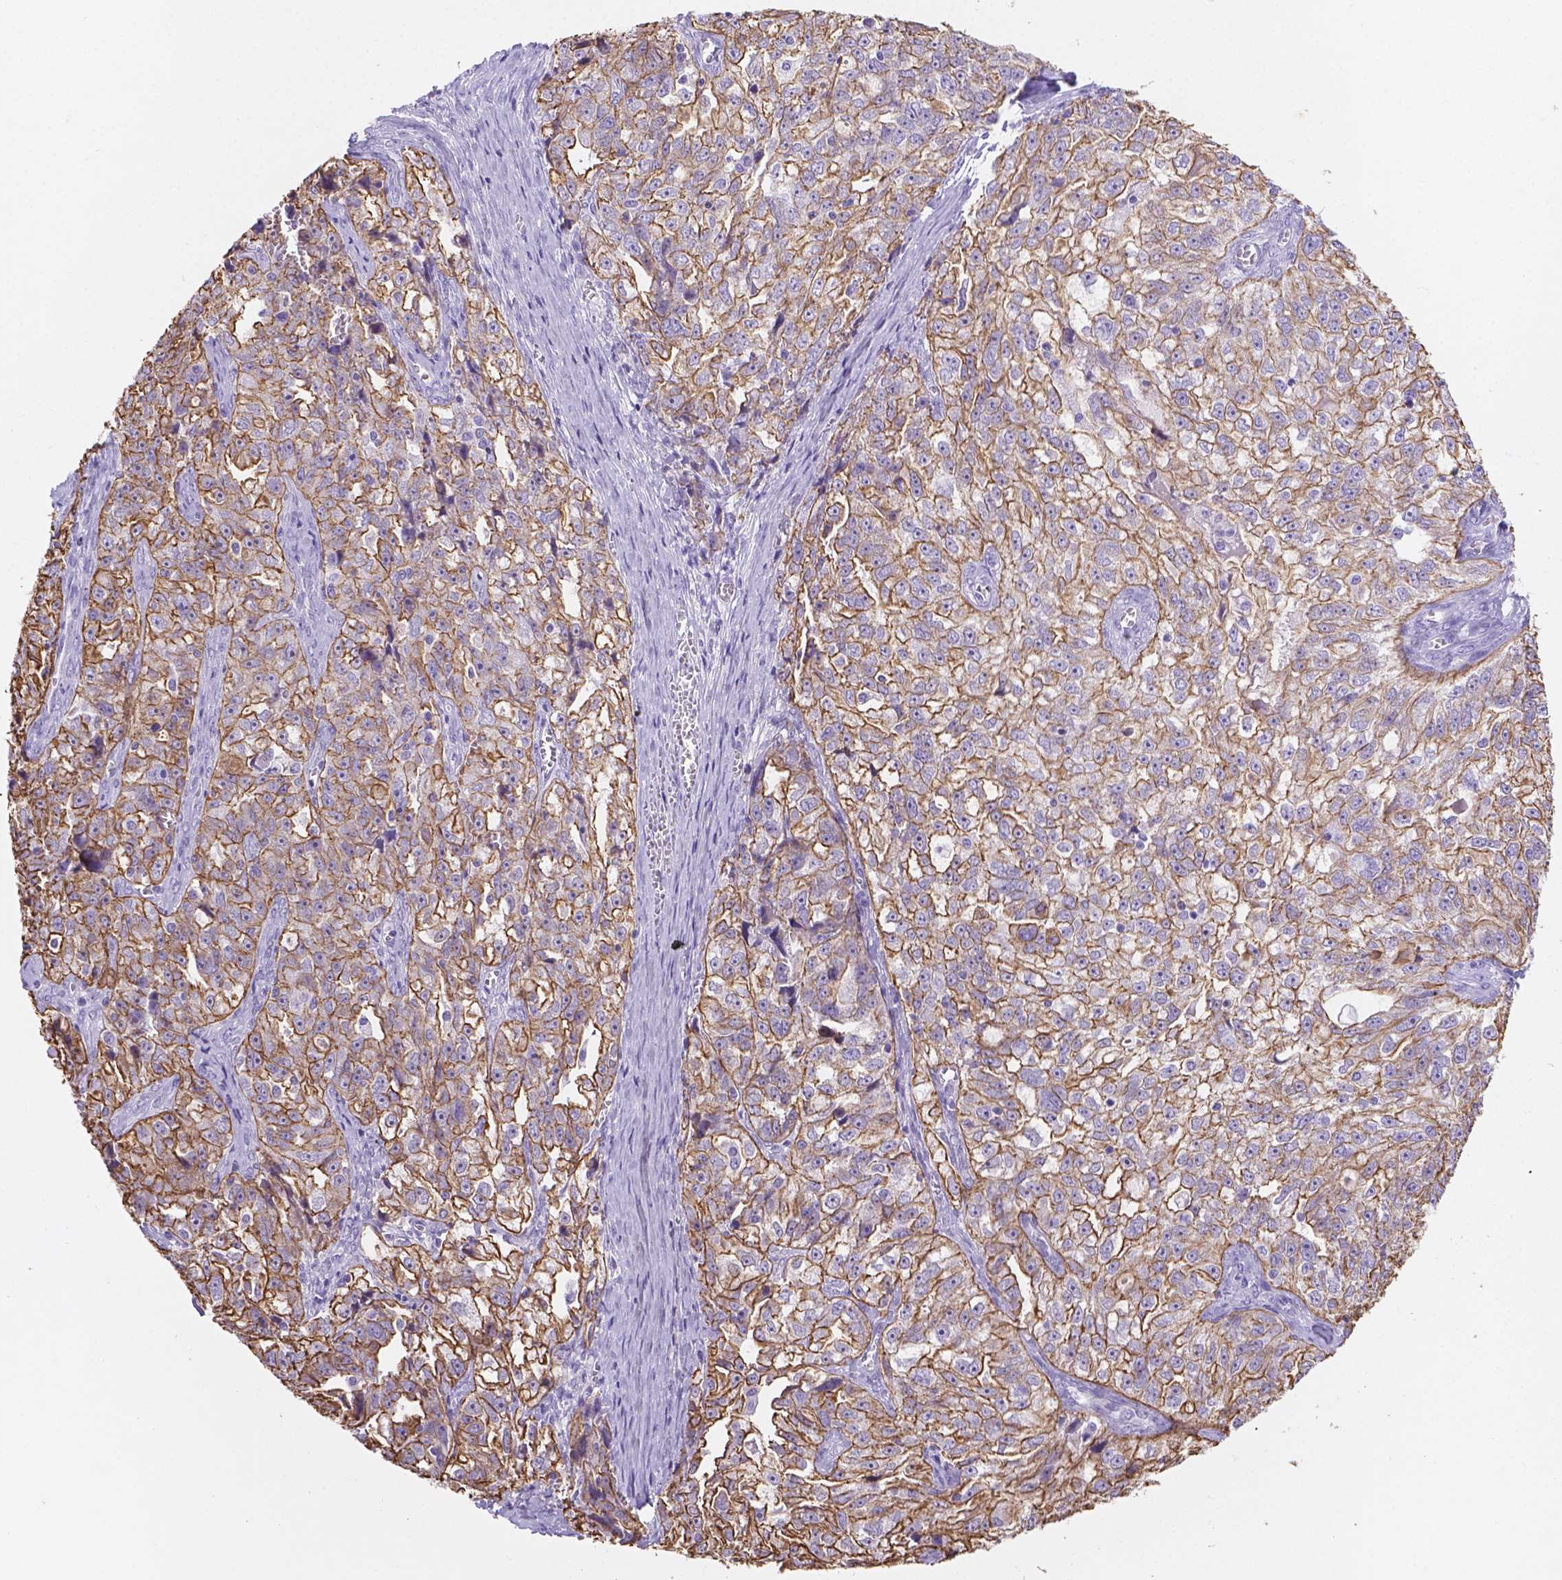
{"staining": {"intensity": "moderate", "quantity": ">75%", "location": "cytoplasmic/membranous"}, "tissue": "ovarian cancer", "cell_type": "Tumor cells", "image_type": "cancer", "snomed": [{"axis": "morphology", "description": "Cystadenocarcinoma, serous, NOS"}, {"axis": "topography", "description": "Ovary"}], "caption": "Tumor cells exhibit medium levels of moderate cytoplasmic/membranous positivity in about >75% of cells in ovarian serous cystadenocarcinoma.", "gene": "DMWD", "patient": {"sex": "female", "age": 51}}